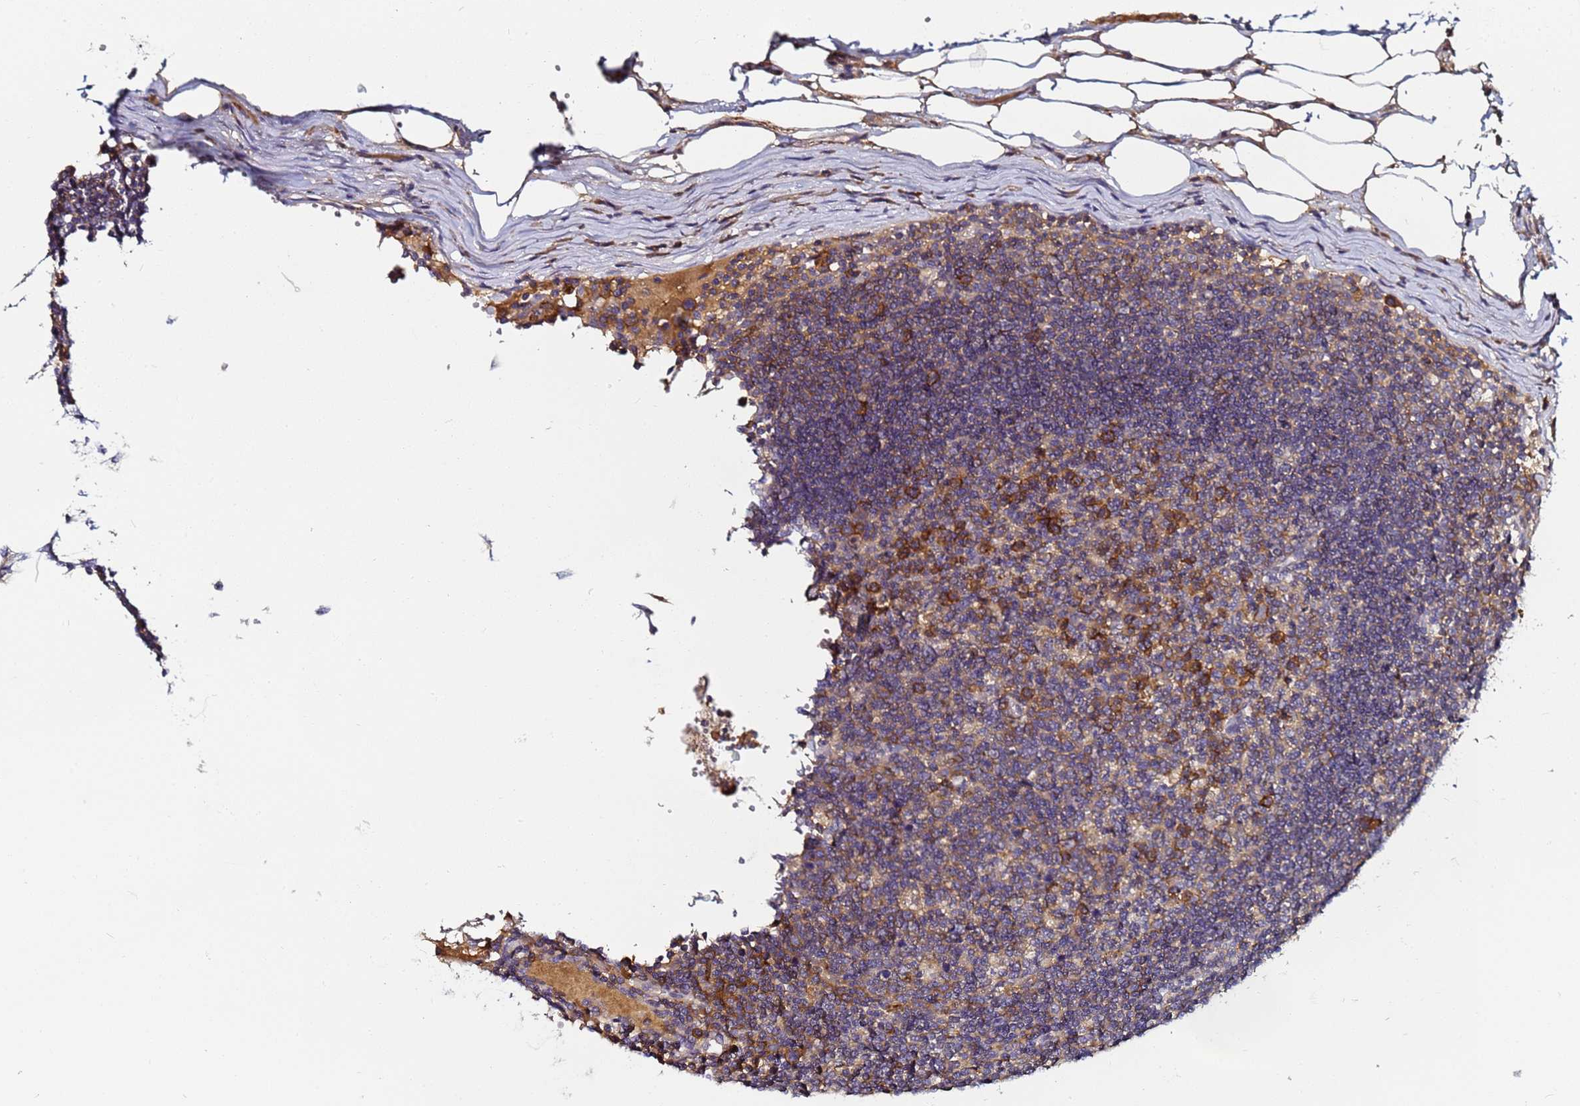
{"staining": {"intensity": "moderate", "quantity": "<25%", "location": "cytoplasmic/membranous"}, "tissue": "lymph node", "cell_type": "Germinal center cells", "image_type": "normal", "snomed": [{"axis": "morphology", "description": "Adenocarcinoma, NOS"}, {"axis": "topography", "description": "Lymph node"}], "caption": "Immunohistochemical staining of normal human lymph node displays moderate cytoplasmic/membranous protein positivity in about <25% of germinal center cells. (brown staining indicates protein expression, while blue staining denotes nuclei).", "gene": "LRRC69", "patient": {"sex": "female", "age": 62}}